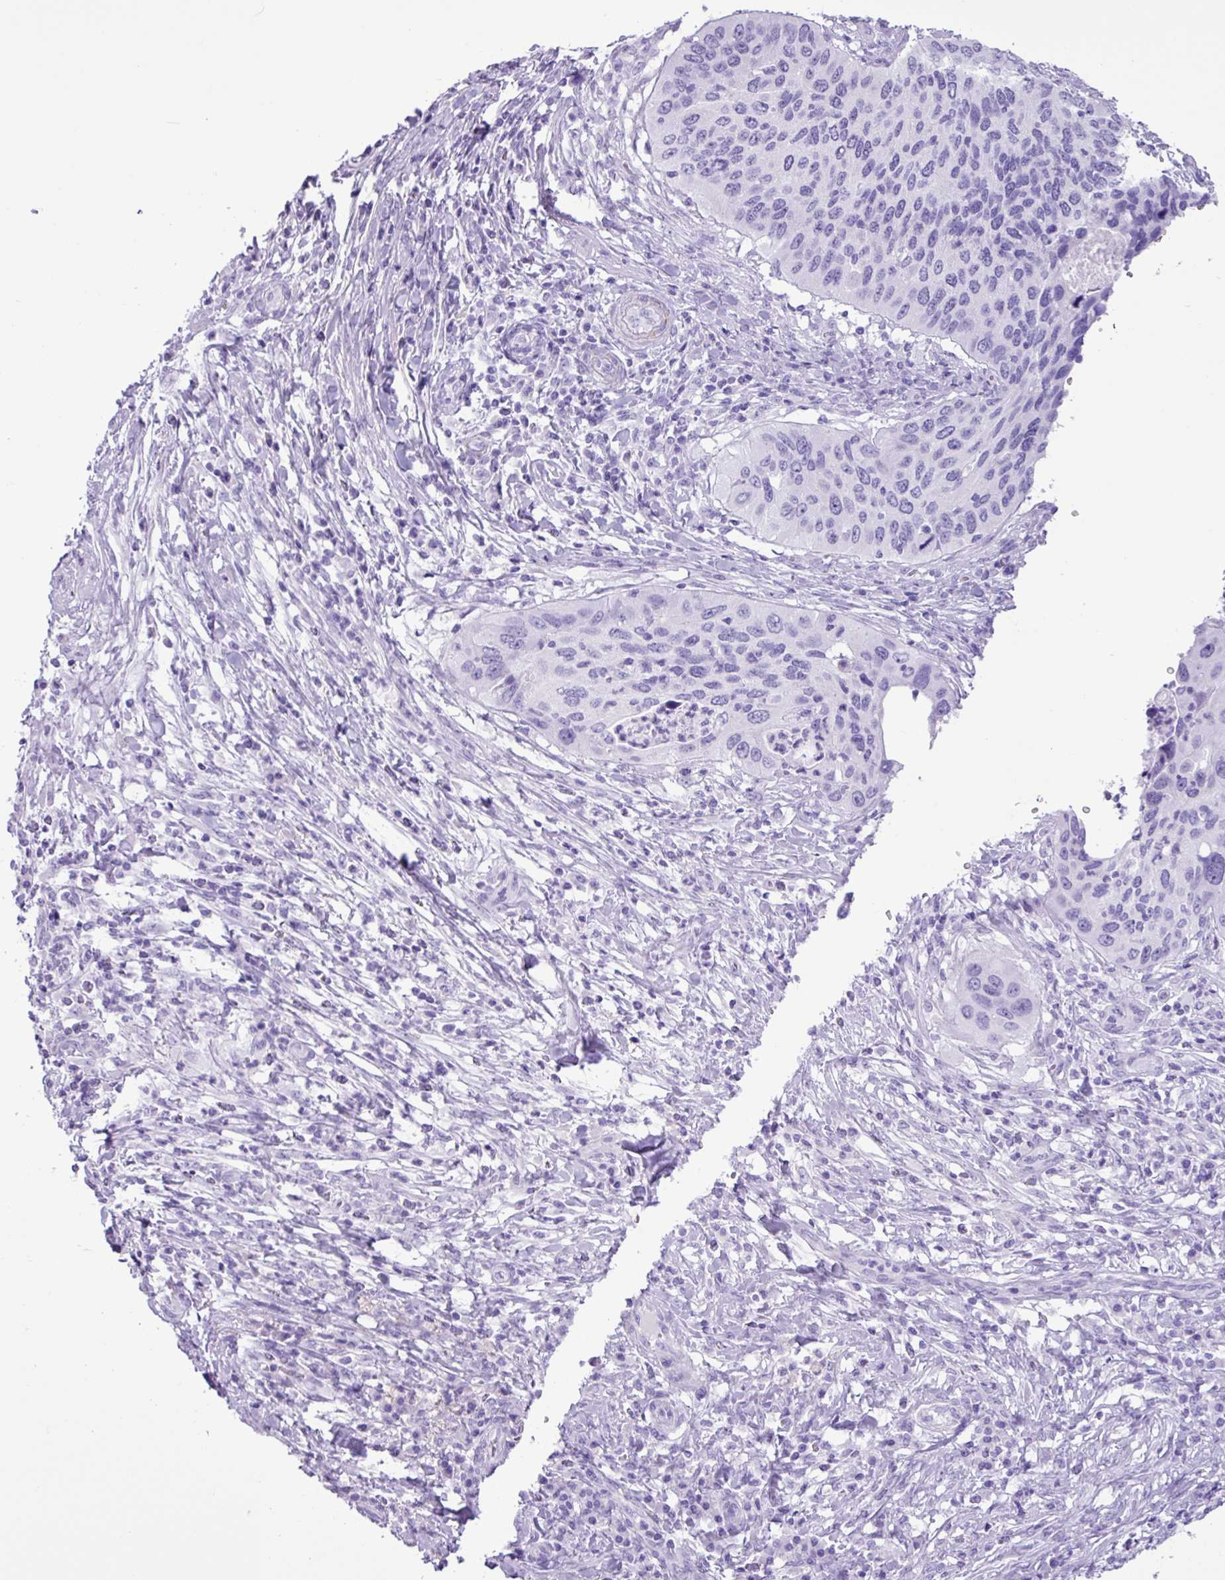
{"staining": {"intensity": "negative", "quantity": "none", "location": "none"}, "tissue": "cervical cancer", "cell_type": "Tumor cells", "image_type": "cancer", "snomed": [{"axis": "morphology", "description": "Squamous cell carcinoma, NOS"}, {"axis": "topography", "description": "Cervix"}], "caption": "The micrograph reveals no significant expression in tumor cells of squamous cell carcinoma (cervical).", "gene": "CKMT2", "patient": {"sex": "female", "age": 38}}